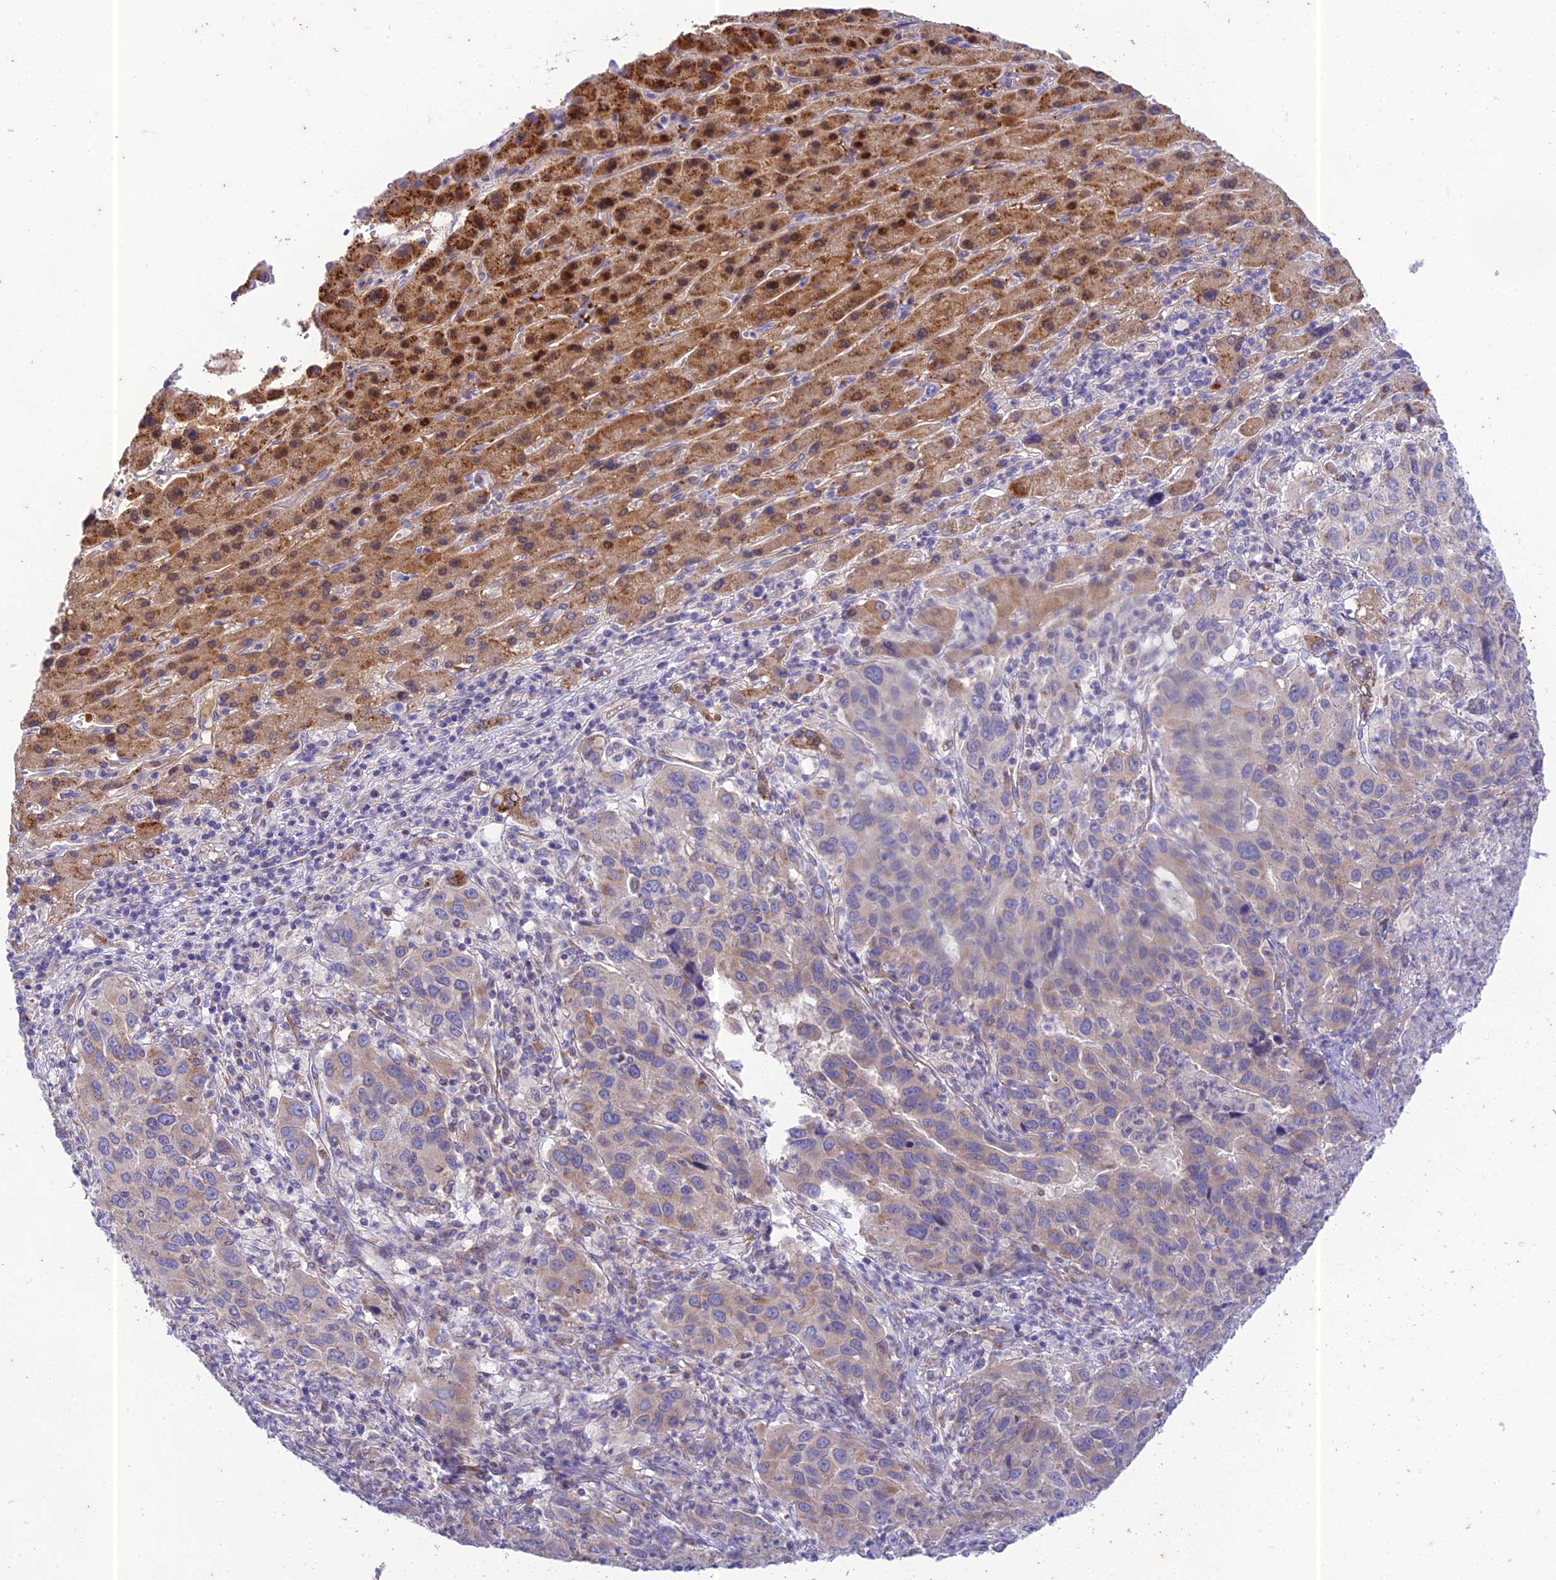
{"staining": {"intensity": "weak", "quantity": "<25%", "location": "cytoplasmic/membranous"}, "tissue": "liver cancer", "cell_type": "Tumor cells", "image_type": "cancer", "snomed": [{"axis": "morphology", "description": "Carcinoma, Hepatocellular, NOS"}, {"axis": "topography", "description": "Liver"}], "caption": "A high-resolution image shows immunohistochemistry staining of hepatocellular carcinoma (liver), which exhibits no significant expression in tumor cells. The staining is performed using DAB brown chromogen with nuclei counter-stained in using hematoxylin.", "gene": "PTCD2", "patient": {"sex": "male", "age": 63}}